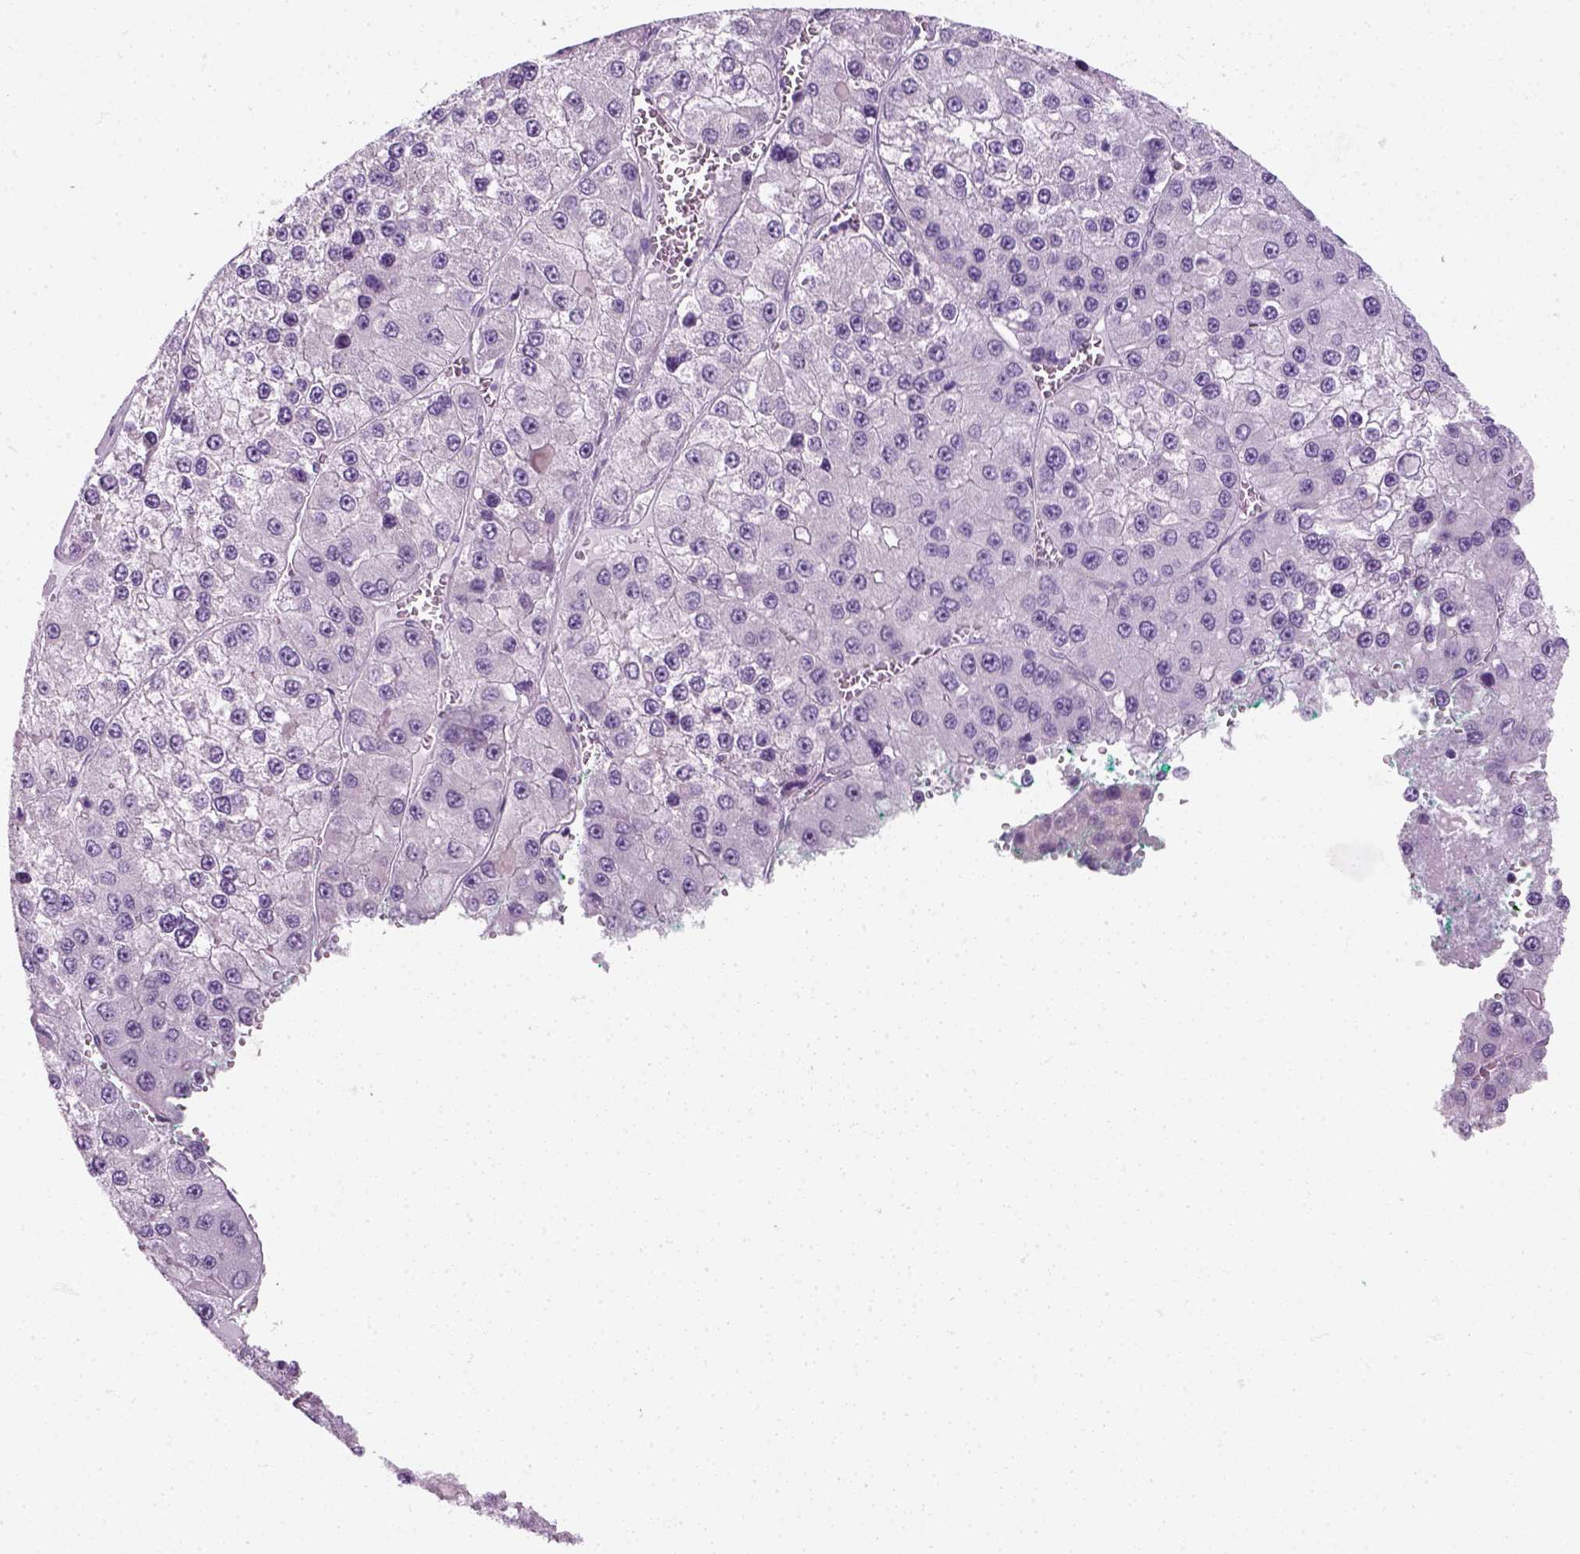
{"staining": {"intensity": "negative", "quantity": "none", "location": "none"}, "tissue": "liver cancer", "cell_type": "Tumor cells", "image_type": "cancer", "snomed": [{"axis": "morphology", "description": "Carcinoma, Hepatocellular, NOS"}, {"axis": "topography", "description": "Liver"}], "caption": "Immunohistochemistry (IHC) histopathology image of neoplastic tissue: hepatocellular carcinoma (liver) stained with DAB shows no significant protein staining in tumor cells. The staining was performed using DAB (3,3'-diaminobenzidine) to visualize the protein expression in brown, while the nuclei were stained in blue with hematoxylin (Magnification: 20x).", "gene": "SLC12A5", "patient": {"sex": "female", "age": 73}}